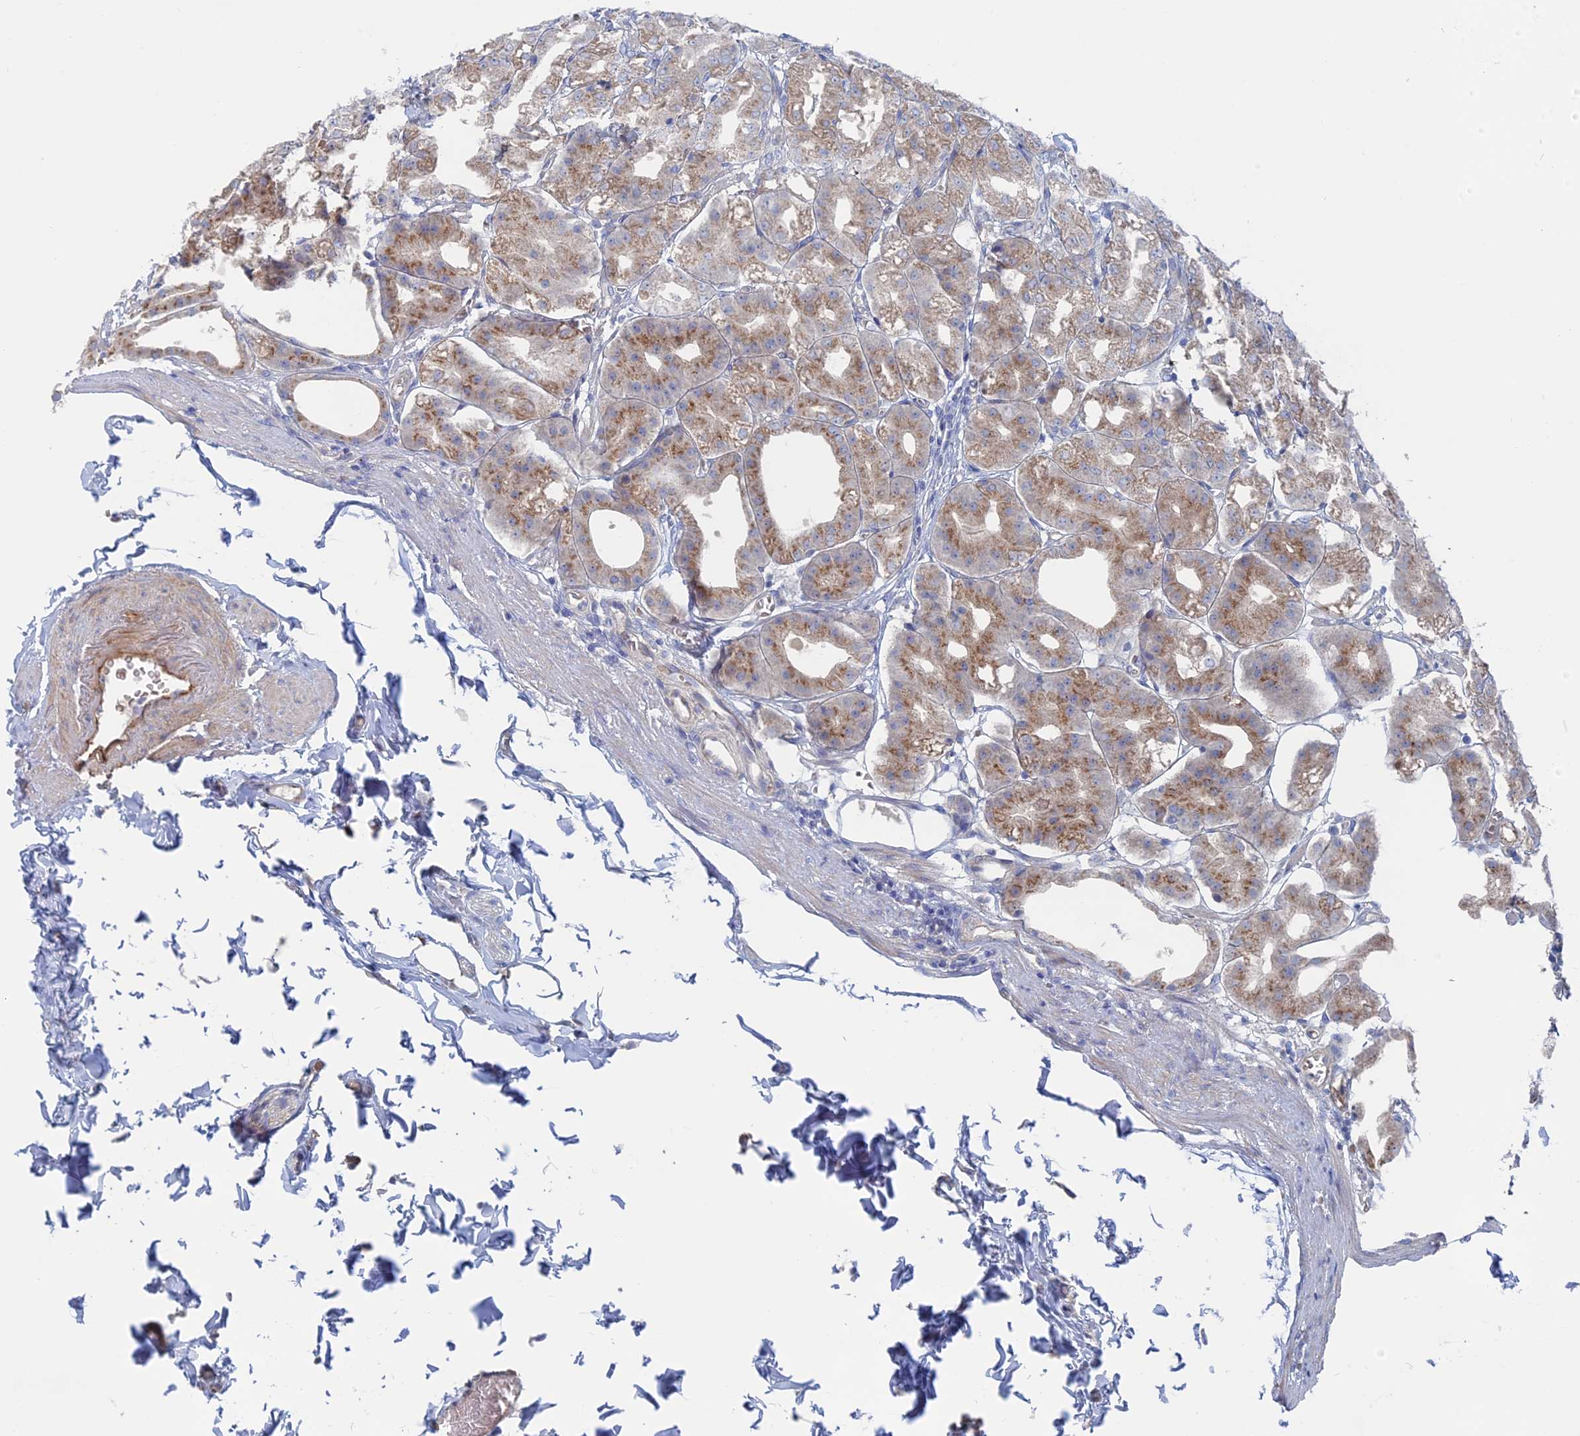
{"staining": {"intensity": "moderate", "quantity": ">75%", "location": "cytoplasmic/membranous"}, "tissue": "stomach", "cell_type": "Glandular cells", "image_type": "normal", "snomed": [{"axis": "morphology", "description": "Normal tissue, NOS"}, {"axis": "topography", "description": "Stomach, lower"}], "caption": "Immunohistochemistry staining of normal stomach, which demonstrates medium levels of moderate cytoplasmic/membranous positivity in approximately >75% of glandular cells indicating moderate cytoplasmic/membranous protein staining. The staining was performed using DAB (3,3'-diaminobenzidine) (brown) for protein detection and nuclei were counterstained in hematoxylin (blue).", "gene": "TBC1D30", "patient": {"sex": "male", "age": 71}}